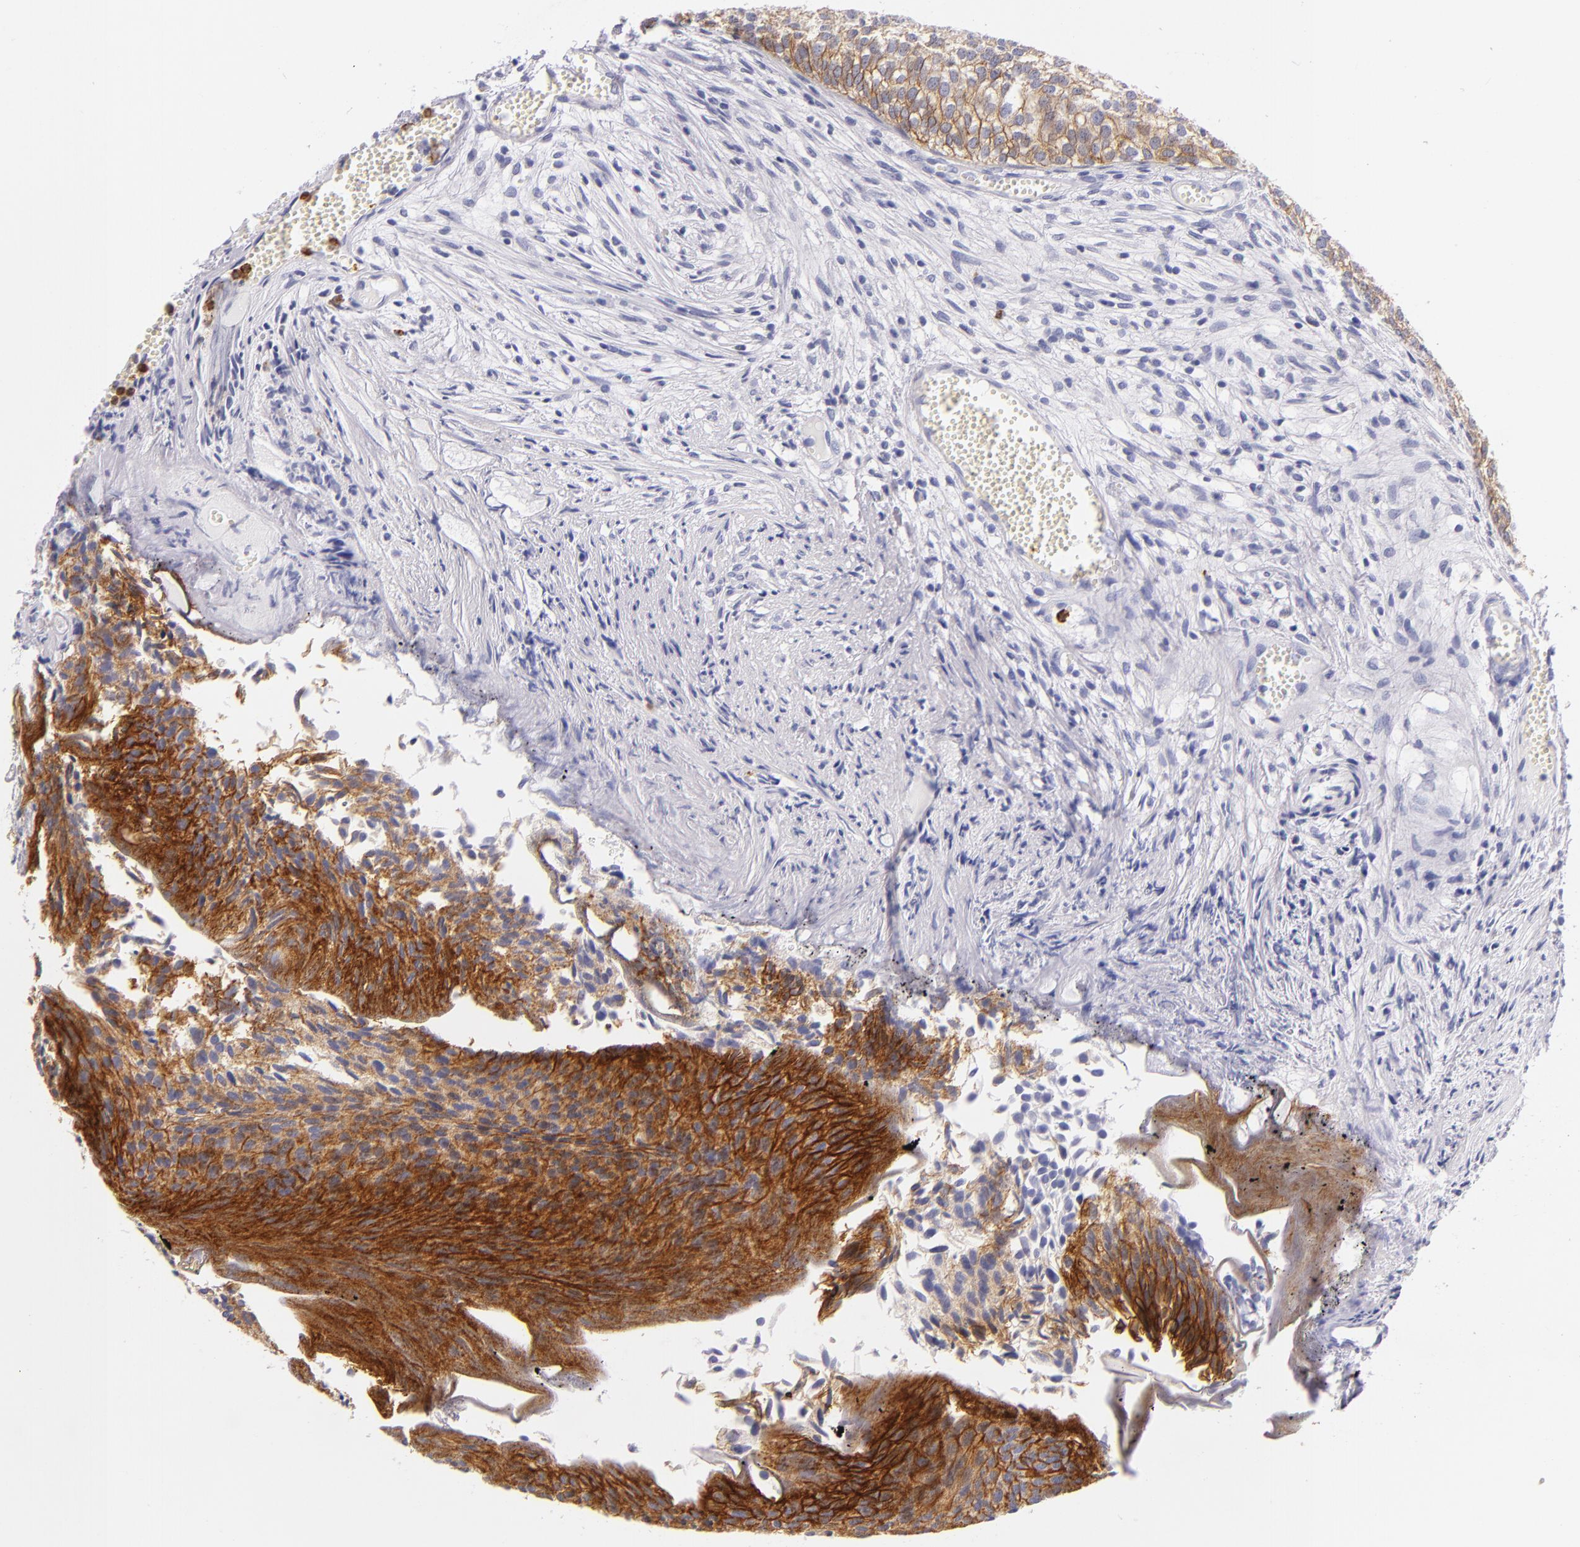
{"staining": {"intensity": "strong", "quantity": ">75%", "location": "cytoplasmic/membranous"}, "tissue": "urothelial cancer", "cell_type": "Tumor cells", "image_type": "cancer", "snomed": [{"axis": "morphology", "description": "Urothelial carcinoma, Low grade"}, {"axis": "topography", "description": "Urinary bladder"}], "caption": "Human urothelial cancer stained with a protein marker shows strong staining in tumor cells.", "gene": "CDH3", "patient": {"sex": "male", "age": 84}}